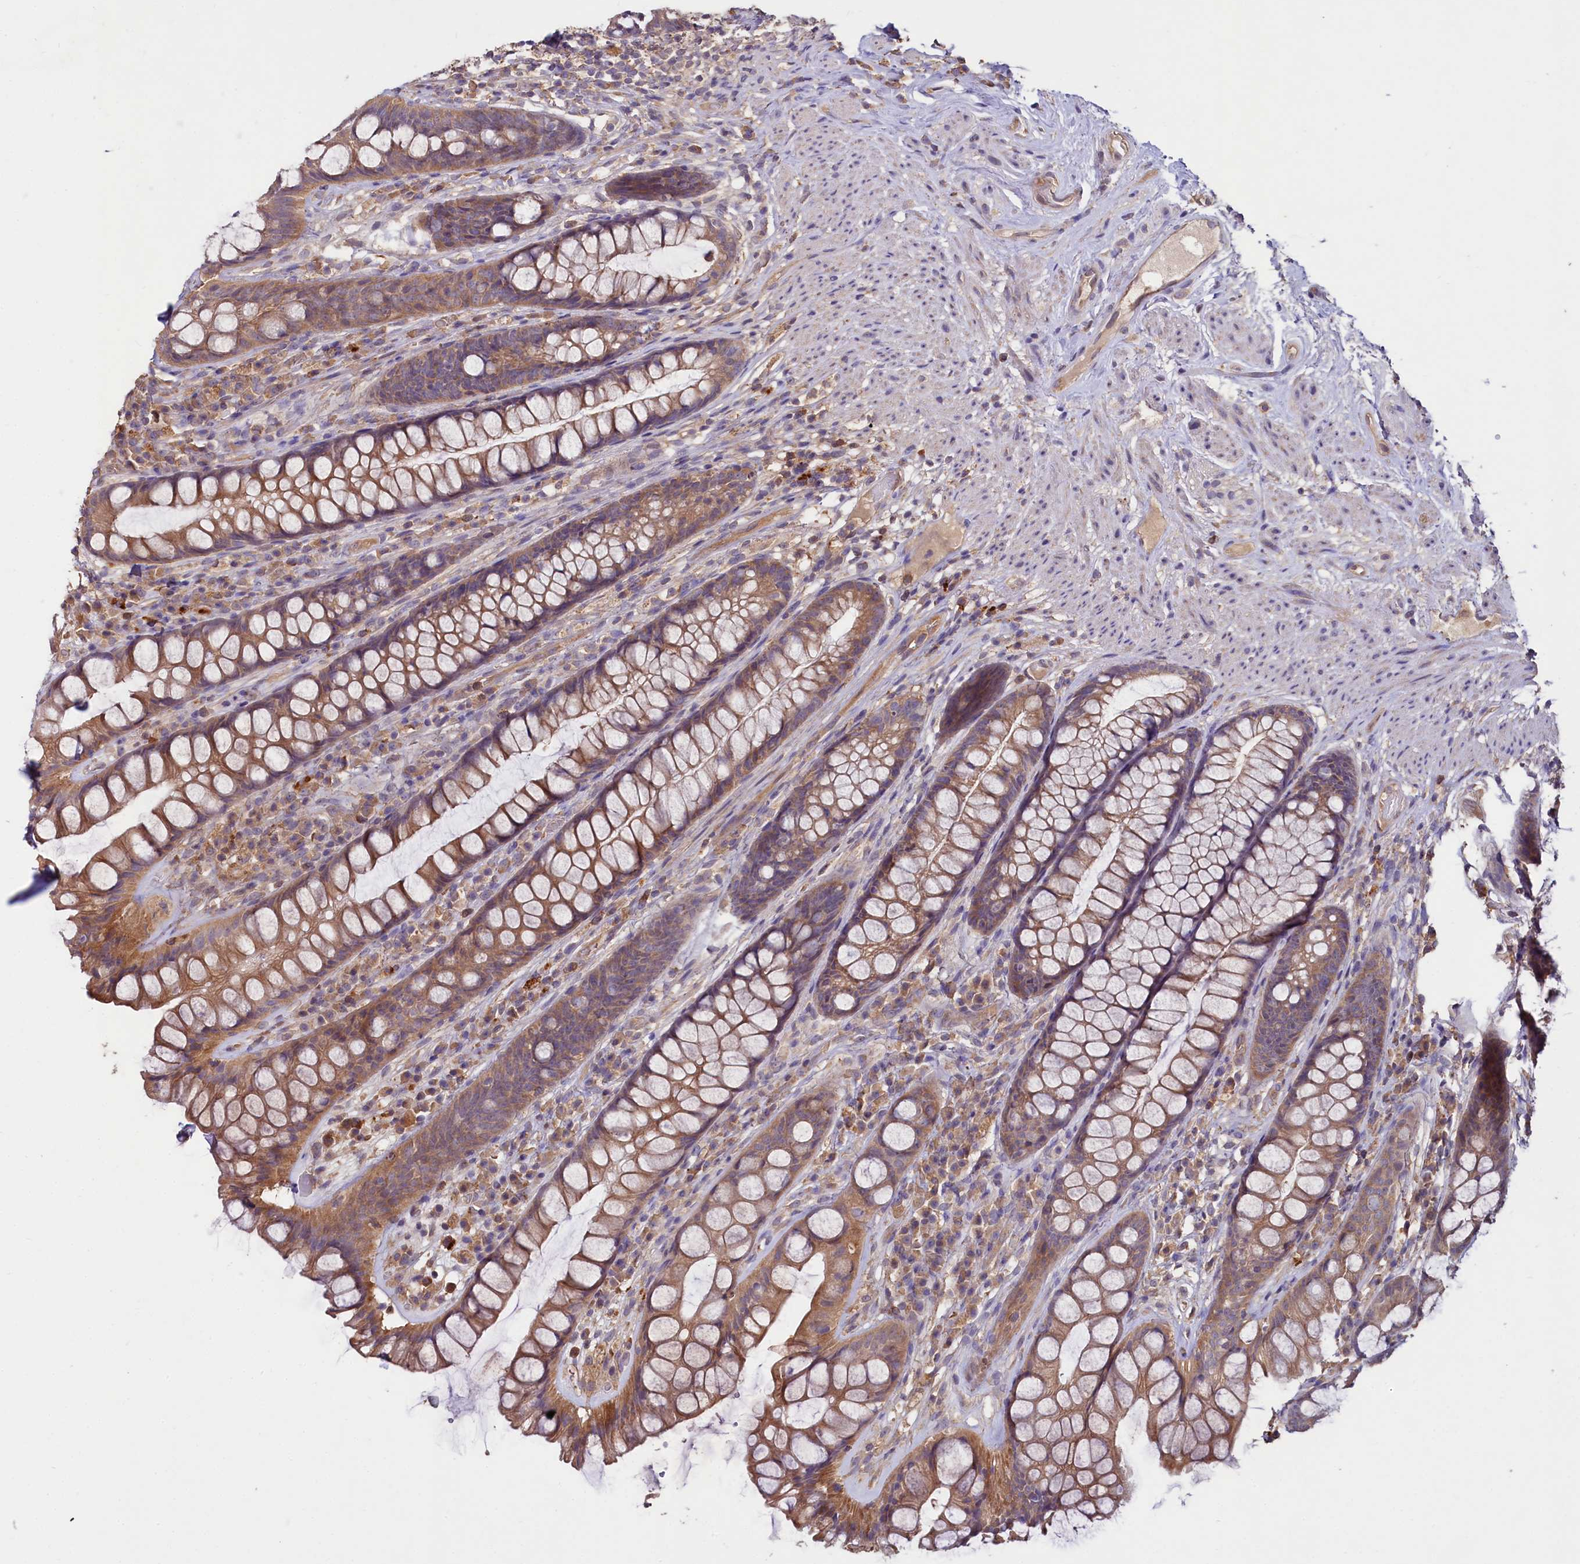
{"staining": {"intensity": "moderate", "quantity": ">75%", "location": "cytoplasmic/membranous"}, "tissue": "rectum", "cell_type": "Glandular cells", "image_type": "normal", "snomed": [{"axis": "morphology", "description": "Normal tissue, NOS"}, {"axis": "topography", "description": "Rectum"}], "caption": "This is a photomicrograph of immunohistochemistry (IHC) staining of unremarkable rectum, which shows moderate staining in the cytoplasmic/membranous of glandular cells.", "gene": "ETFBKMT", "patient": {"sex": "male", "age": 74}}